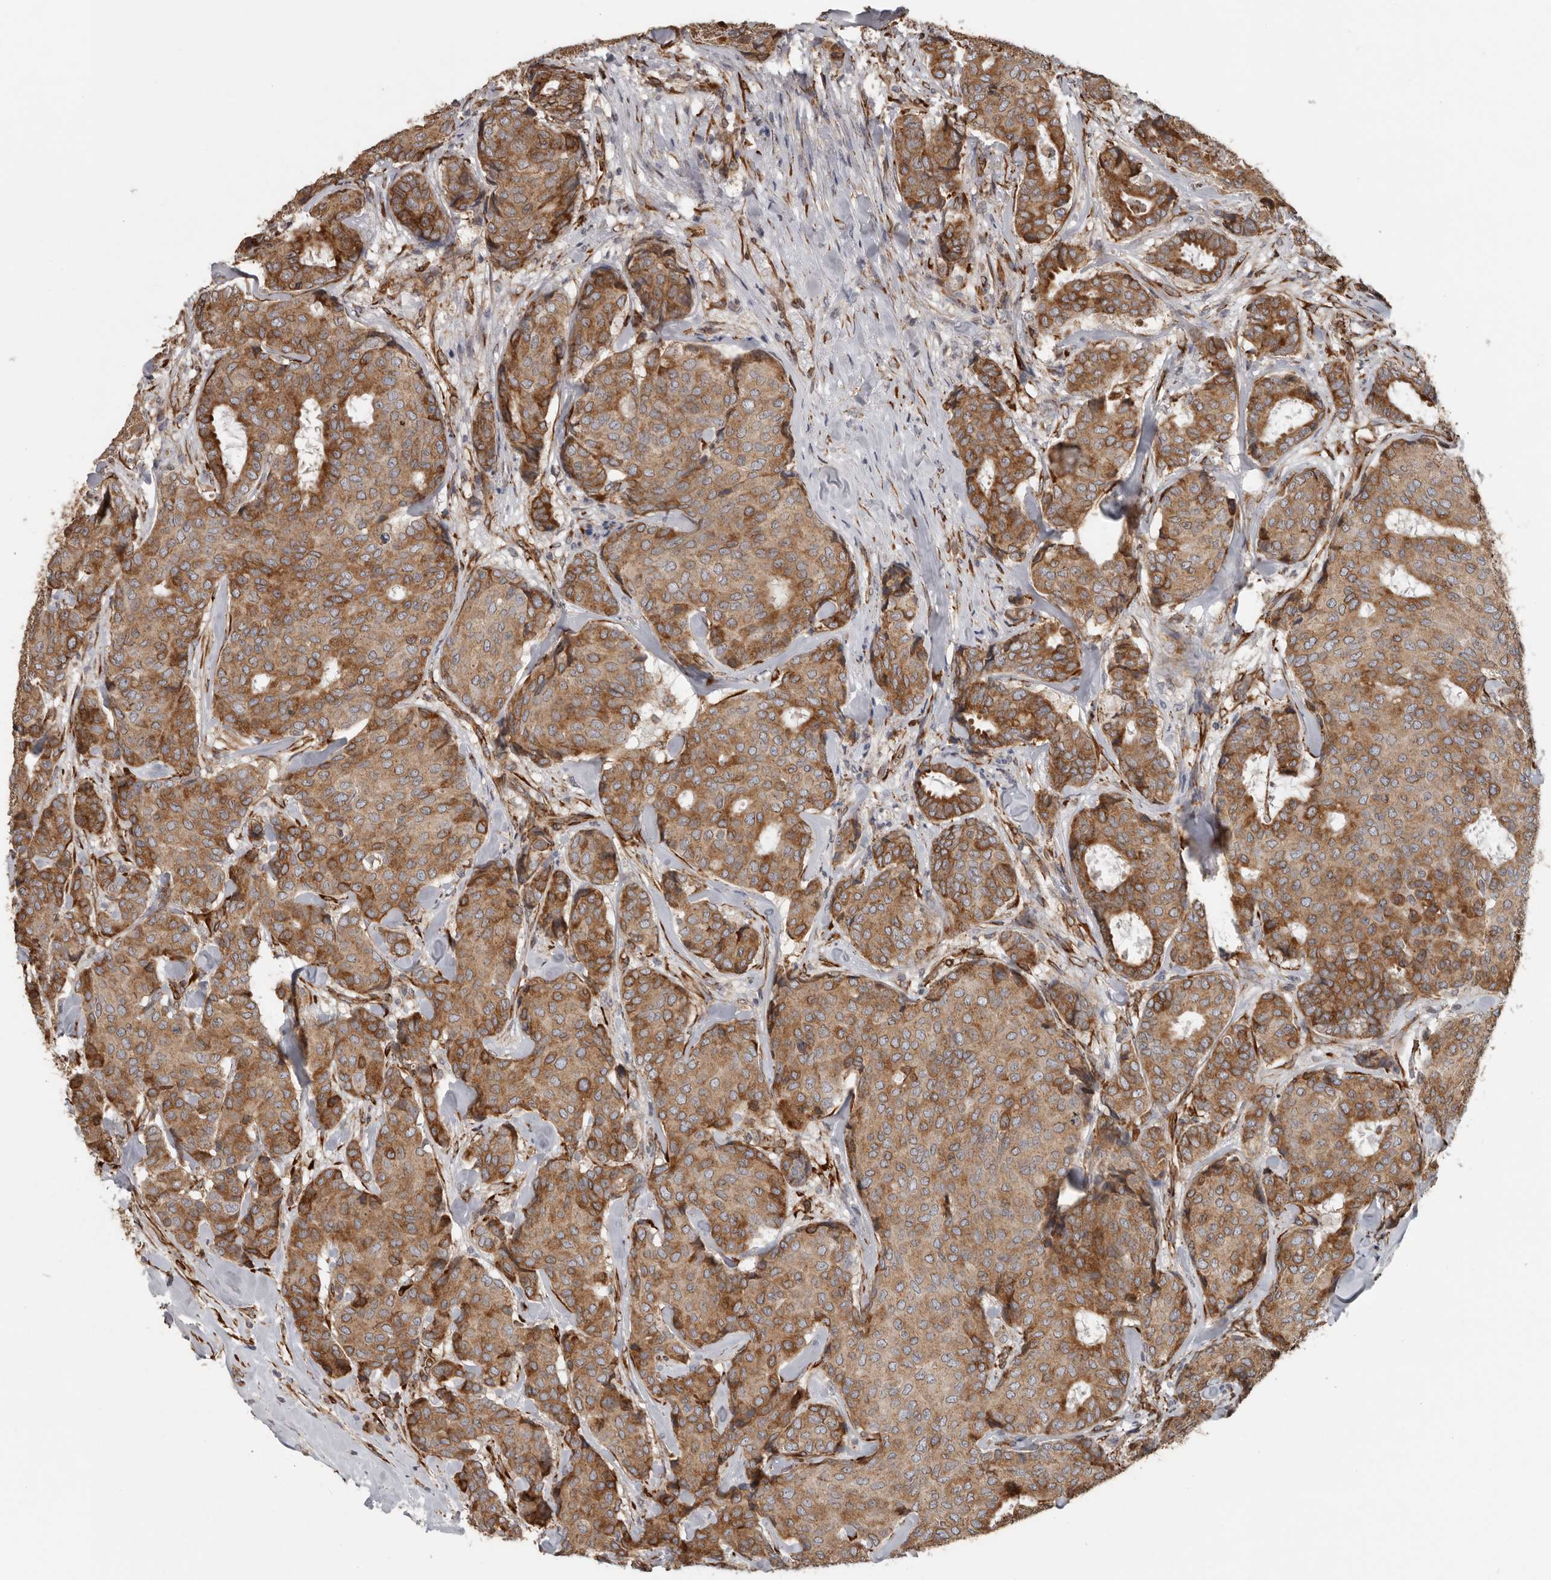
{"staining": {"intensity": "moderate", "quantity": ">75%", "location": "cytoplasmic/membranous"}, "tissue": "breast cancer", "cell_type": "Tumor cells", "image_type": "cancer", "snomed": [{"axis": "morphology", "description": "Duct carcinoma"}, {"axis": "topography", "description": "Breast"}], "caption": "Breast cancer (intraductal carcinoma) tissue shows moderate cytoplasmic/membranous positivity in approximately >75% of tumor cells", "gene": "CEP350", "patient": {"sex": "female", "age": 75}}